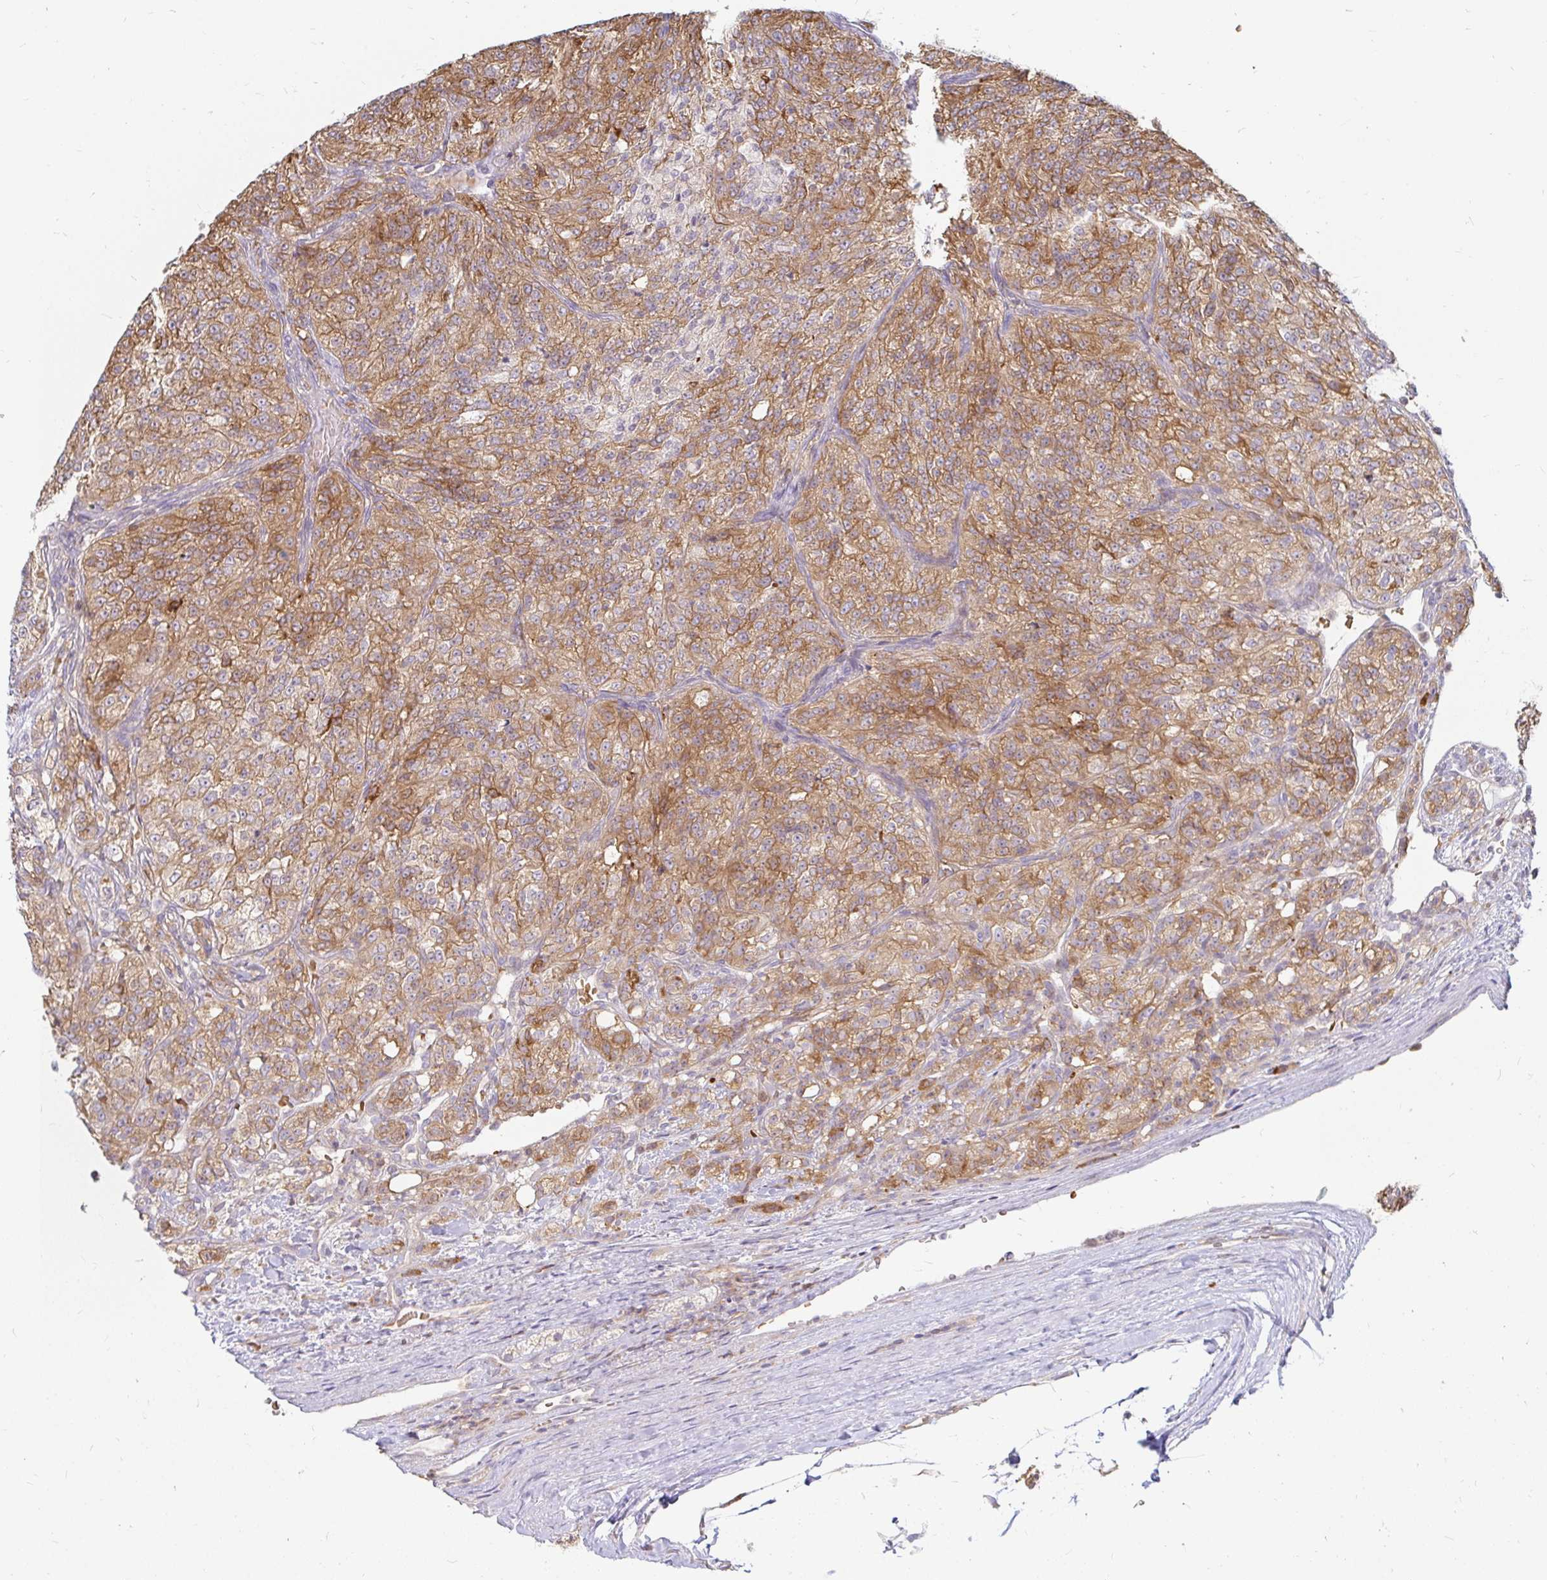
{"staining": {"intensity": "moderate", "quantity": ">75%", "location": "cytoplasmic/membranous"}, "tissue": "renal cancer", "cell_type": "Tumor cells", "image_type": "cancer", "snomed": [{"axis": "morphology", "description": "Adenocarcinoma, NOS"}, {"axis": "topography", "description": "Kidney"}], "caption": "High-magnification brightfield microscopy of adenocarcinoma (renal) stained with DAB (3,3'-diaminobenzidine) (brown) and counterstained with hematoxylin (blue). tumor cells exhibit moderate cytoplasmic/membranous staining is appreciated in about>75% of cells. (Brightfield microscopy of DAB IHC at high magnification).", "gene": "CAST", "patient": {"sex": "female", "age": 63}}